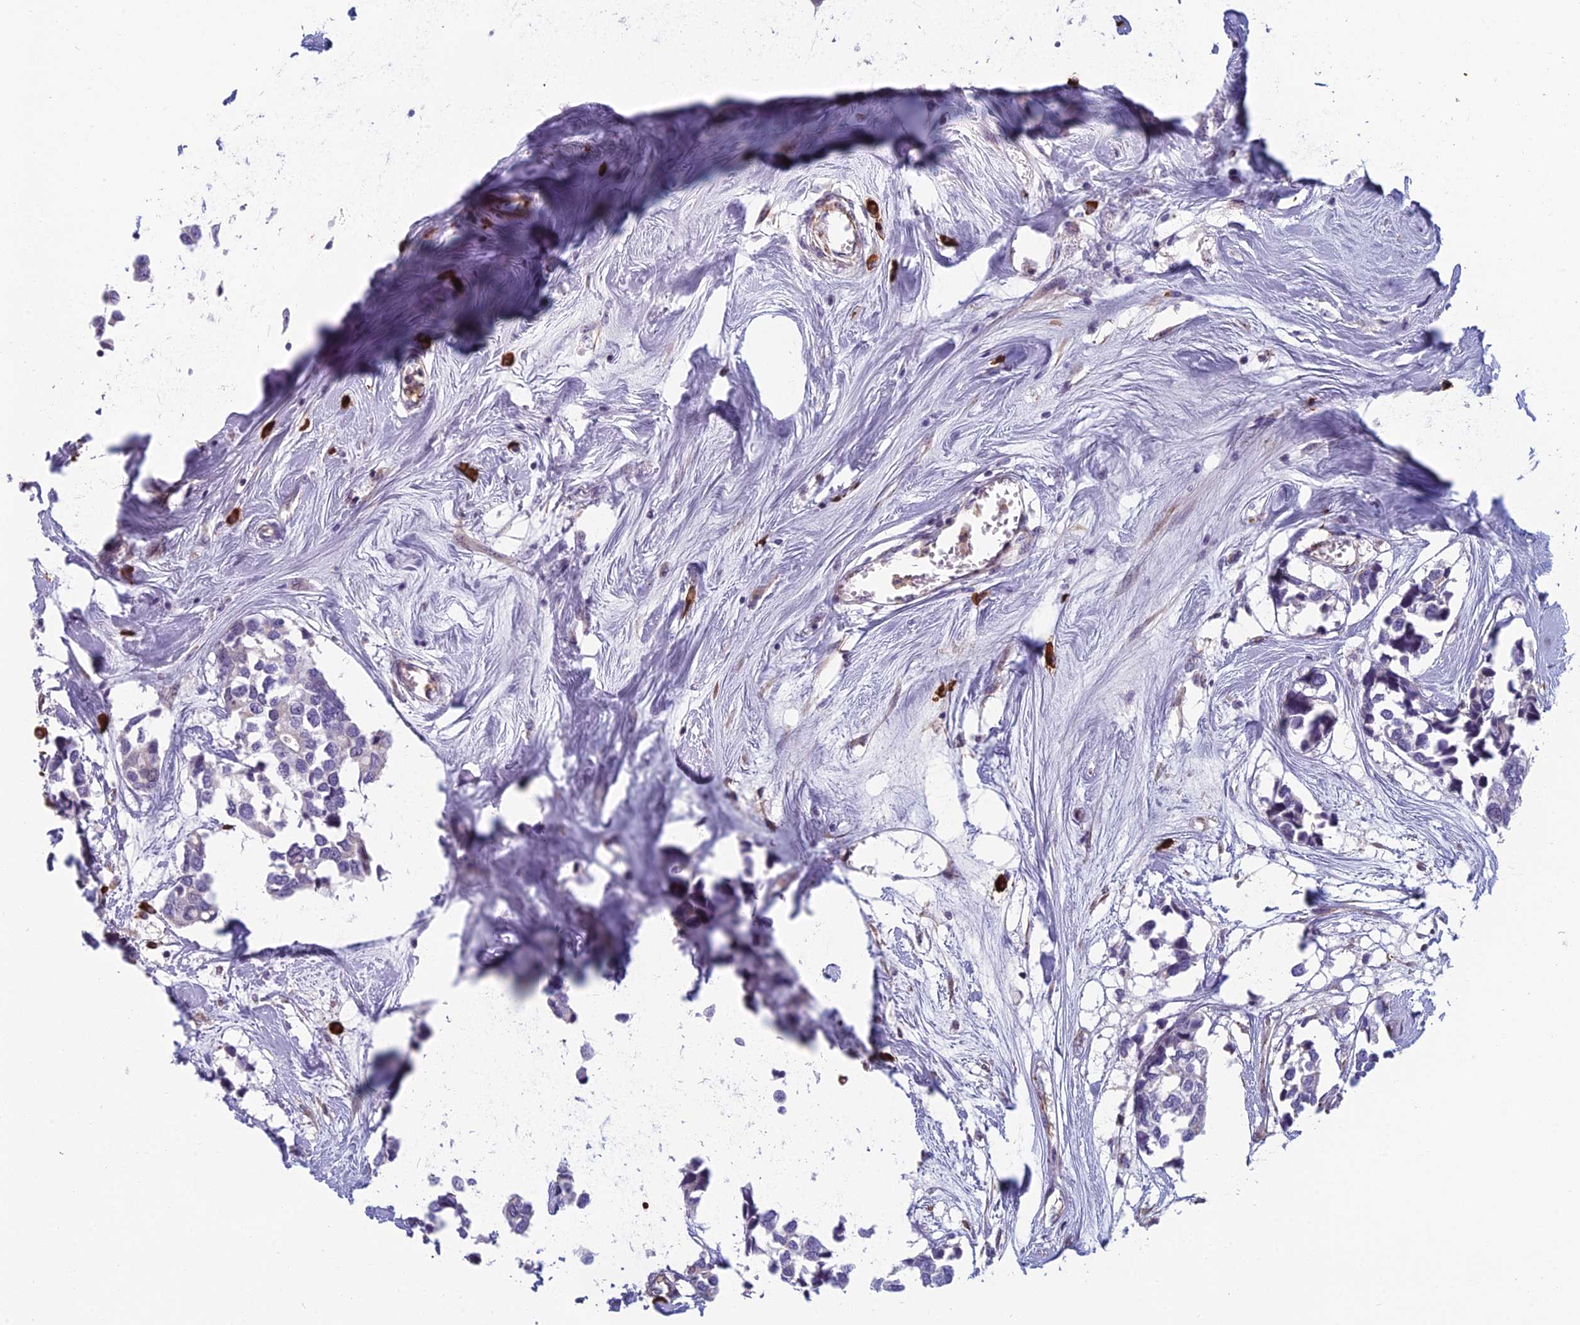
{"staining": {"intensity": "negative", "quantity": "none", "location": "none"}, "tissue": "breast cancer", "cell_type": "Tumor cells", "image_type": "cancer", "snomed": [{"axis": "morphology", "description": "Duct carcinoma"}, {"axis": "topography", "description": "Breast"}], "caption": "Intraductal carcinoma (breast) stained for a protein using immunohistochemistry (IHC) exhibits no staining tumor cells.", "gene": "NOC2L", "patient": {"sex": "female", "age": 83}}